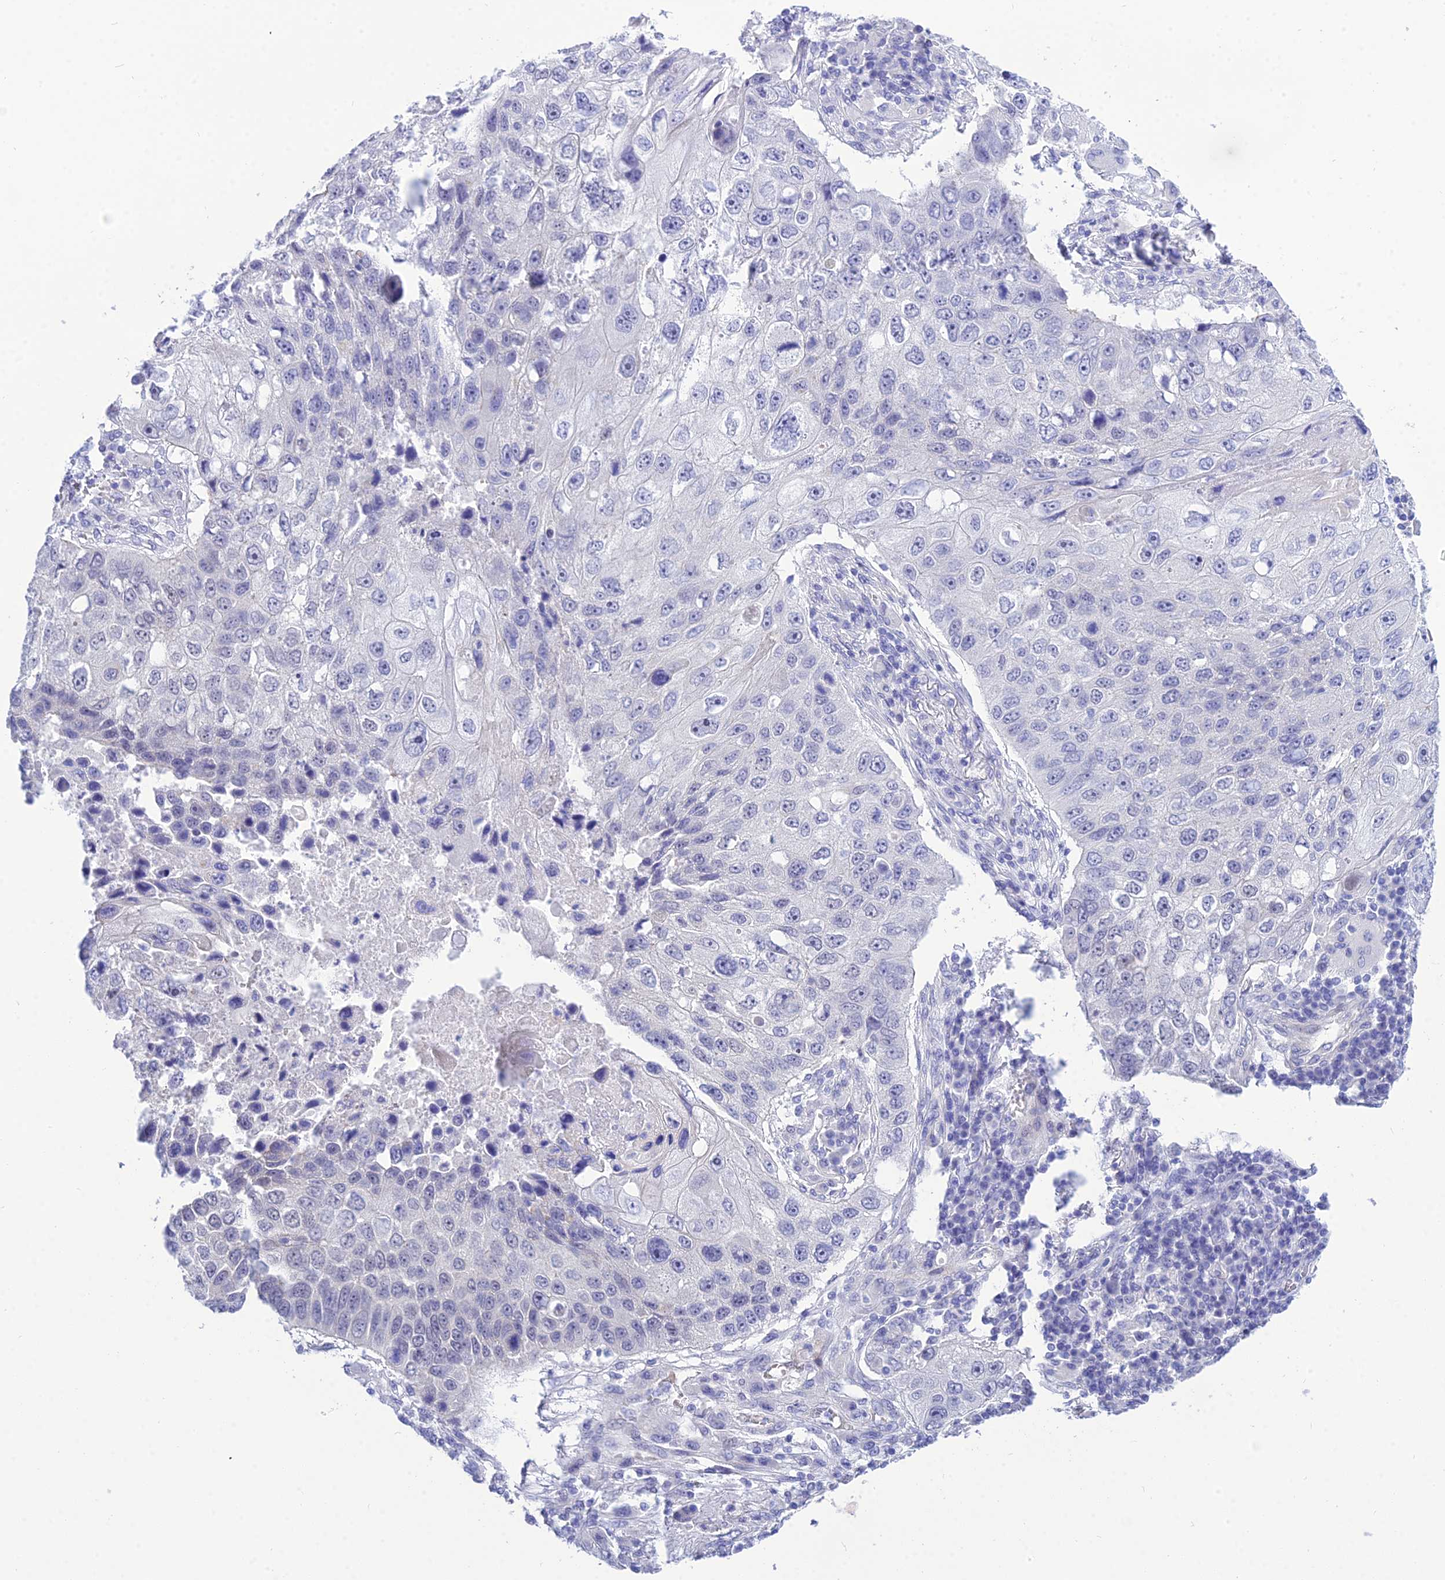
{"staining": {"intensity": "weak", "quantity": "25%-75%", "location": "nuclear"}, "tissue": "lung cancer", "cell_type": "Tumor cells", "image_type": "cancer", "snomed": [{"axis": "morphology", "description": "Squamous cell carcinoma, NOS"}, {"axis": "topography", "description": "Lung"}], "caption": "This photomicrograph exhibits squamous cell carcinoma (lung) stained with immunohistochemistry (IHC) to label a protein in brown. The nuclear of tumor cells show weak positivity for the protein. Nuclei are counter-stained blue.", "gene": "DEFB107A", "patient": {"sex": "male", "age": 61}}